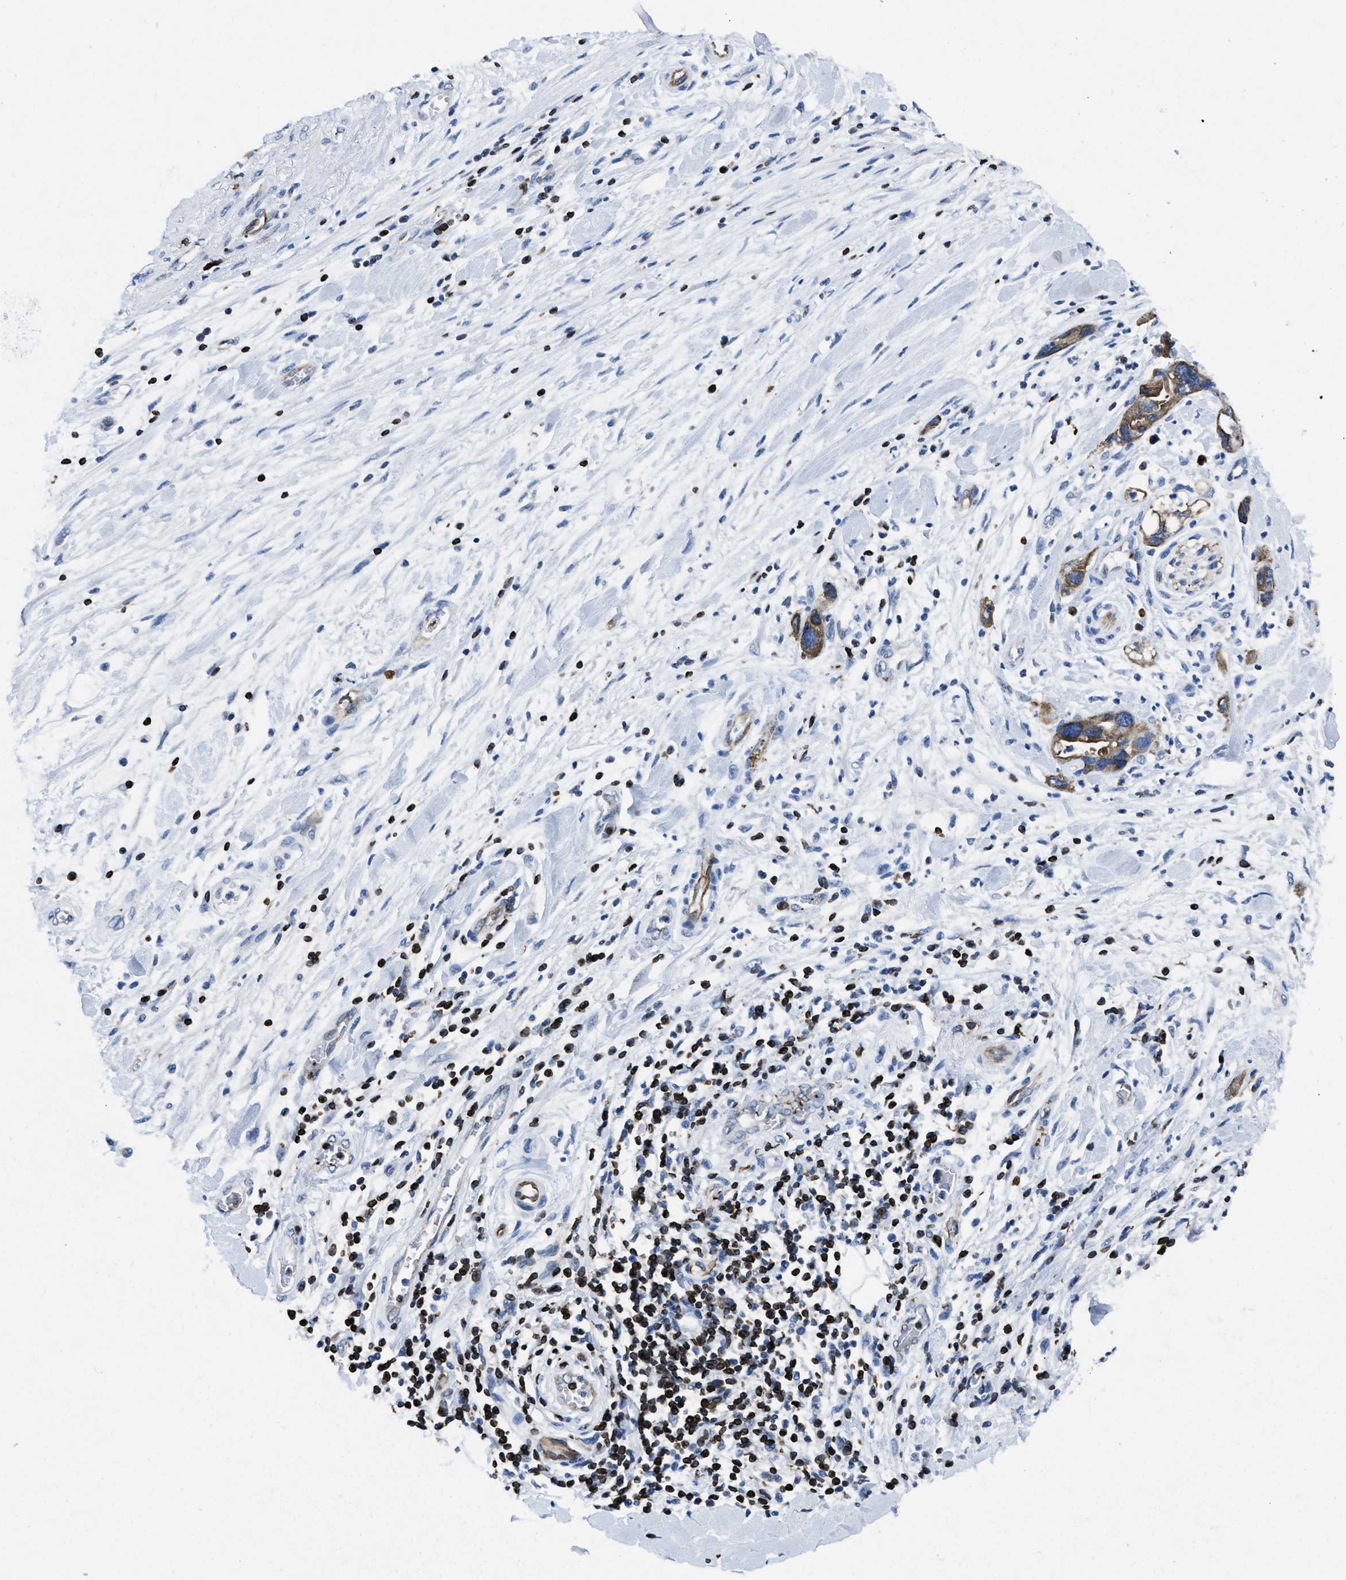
{"staining": {"intensity": "moderate", "quantity": ">75%", "location": "cytoplasmic/membranous"}, "tissue": "pancreatic cancer", "cell_type": "Tumor cells", "image_type": "cancer", "snomed": [{"axis": "morphology", "description": "Adenocarcinoma, NOS"}, {"axis": "topography", "description": "Pancreas"}], "caption": "An image of pancreatic cancer (adenocarcinoma) stained for a protein demonstrates moderate cytoplasmic/membranous brown staining in tumor cells.", "gene": "ITGA3", "patient": {"sex": "female", "age": 70}}